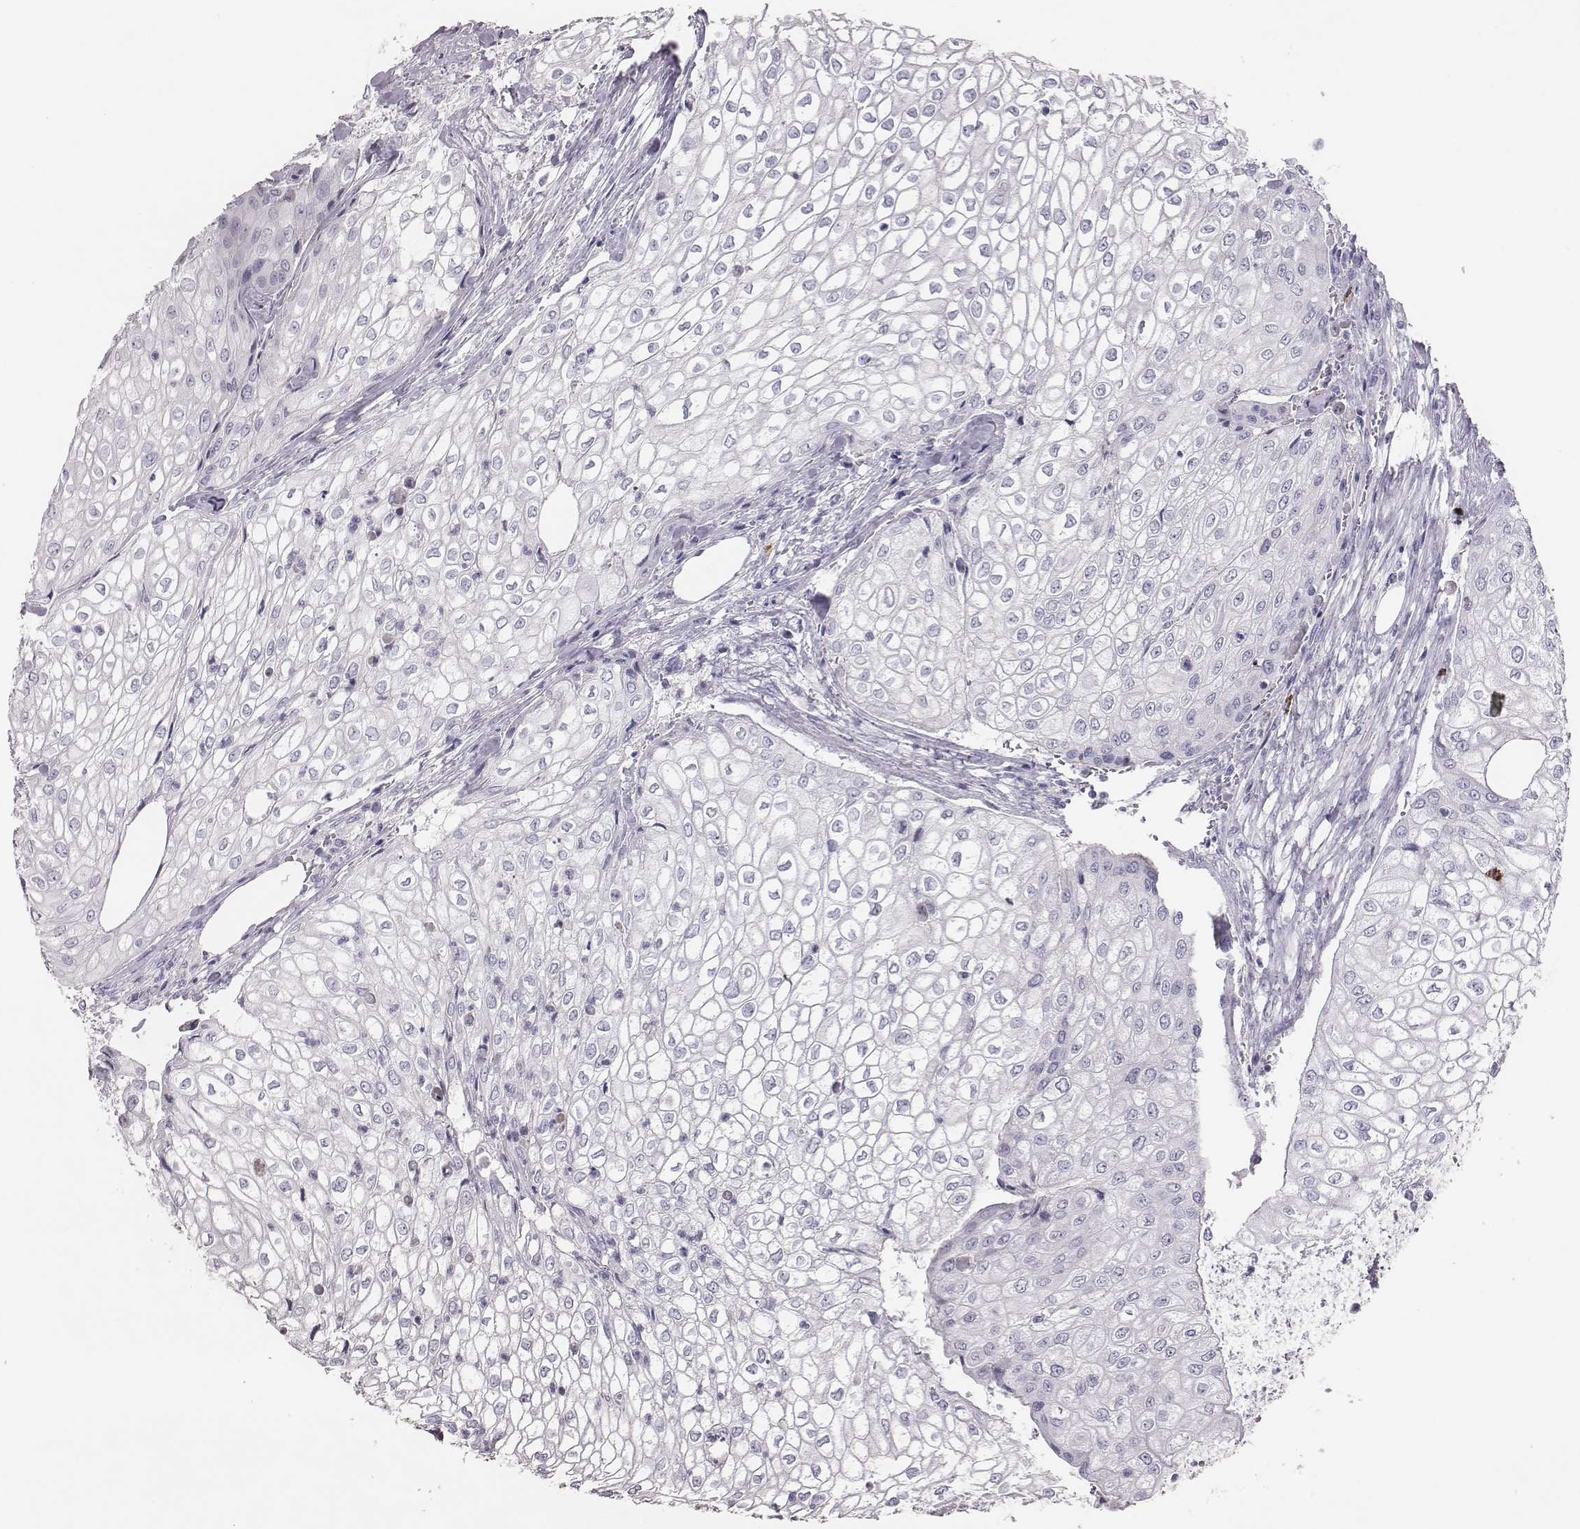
{"staining": {"intensity": "negative", "quantity": "none", "location": "none"}, "tissue": "urothelial cancer", "cell_type": "Tumor cells", "image_type": "cancer", "snomed": [{"axis": "morphology", "description": "Urothelial carcinoma, High grade"}, {"axis": "topography", "description": "Urinary bladder"}], "caption": "Tumor cells show no significant positivity in high-grade urothelial carcinoma.", "gene": "P2RY10", "patient": {"sex": "male", "age": 62}}